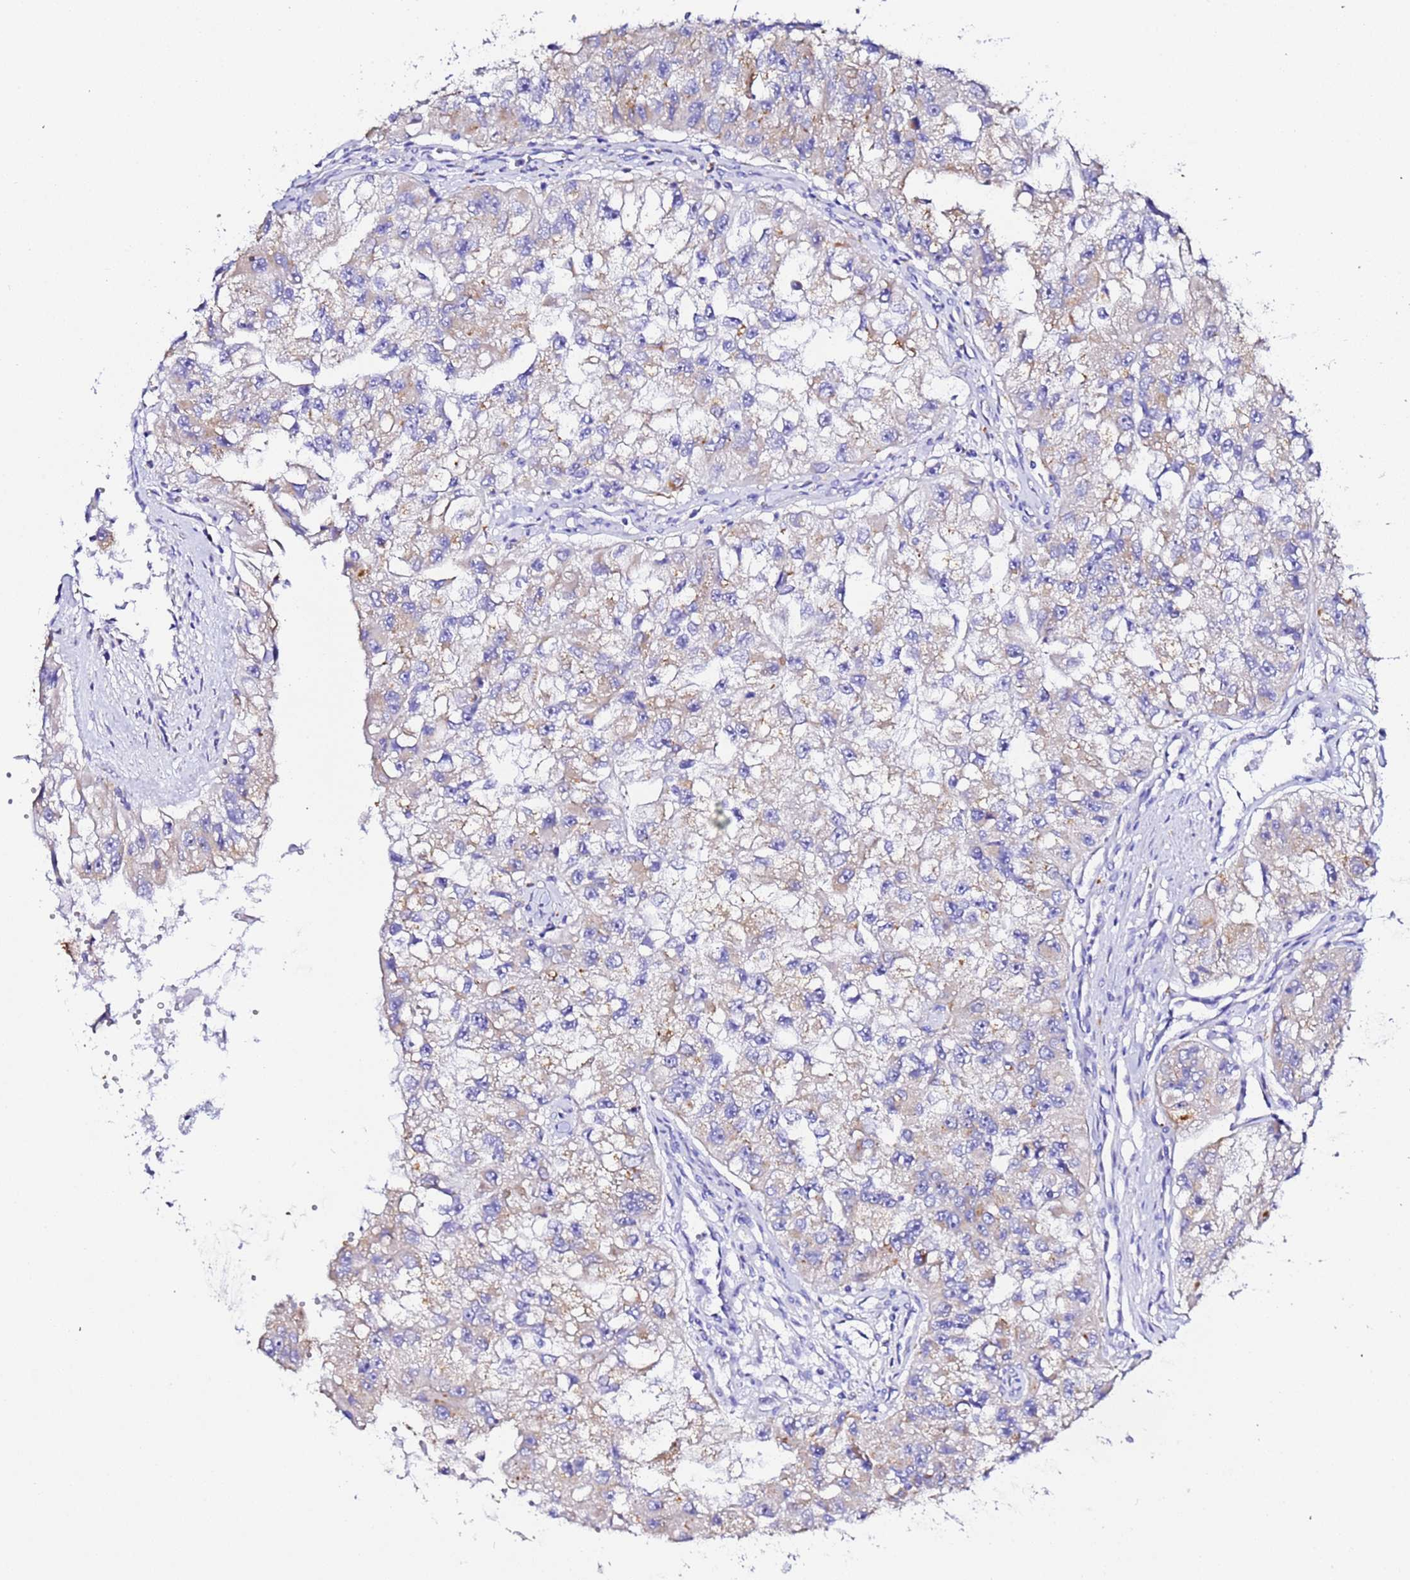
{"staining": {"intensity": "weak", "quantity": ">75%", "location": "cytoplasmic/membranous"}, "tissue": "renal cancer", "cell_type": "Tumor cells", "image_type": "cancer", "snomed": [{"axis": "morphology", "description": "Adenocarcinoma, NOS"}, {"axis": "topography", "description": "Kidney"}], "caption": "Weak cytoplasmic/membranous positivity is appreciated in approximately >75% of tumor cells in renal cancer (adenocarcinoma).", "gene": "VTI1B", "patient": {"sex": "male", "age": 63}}